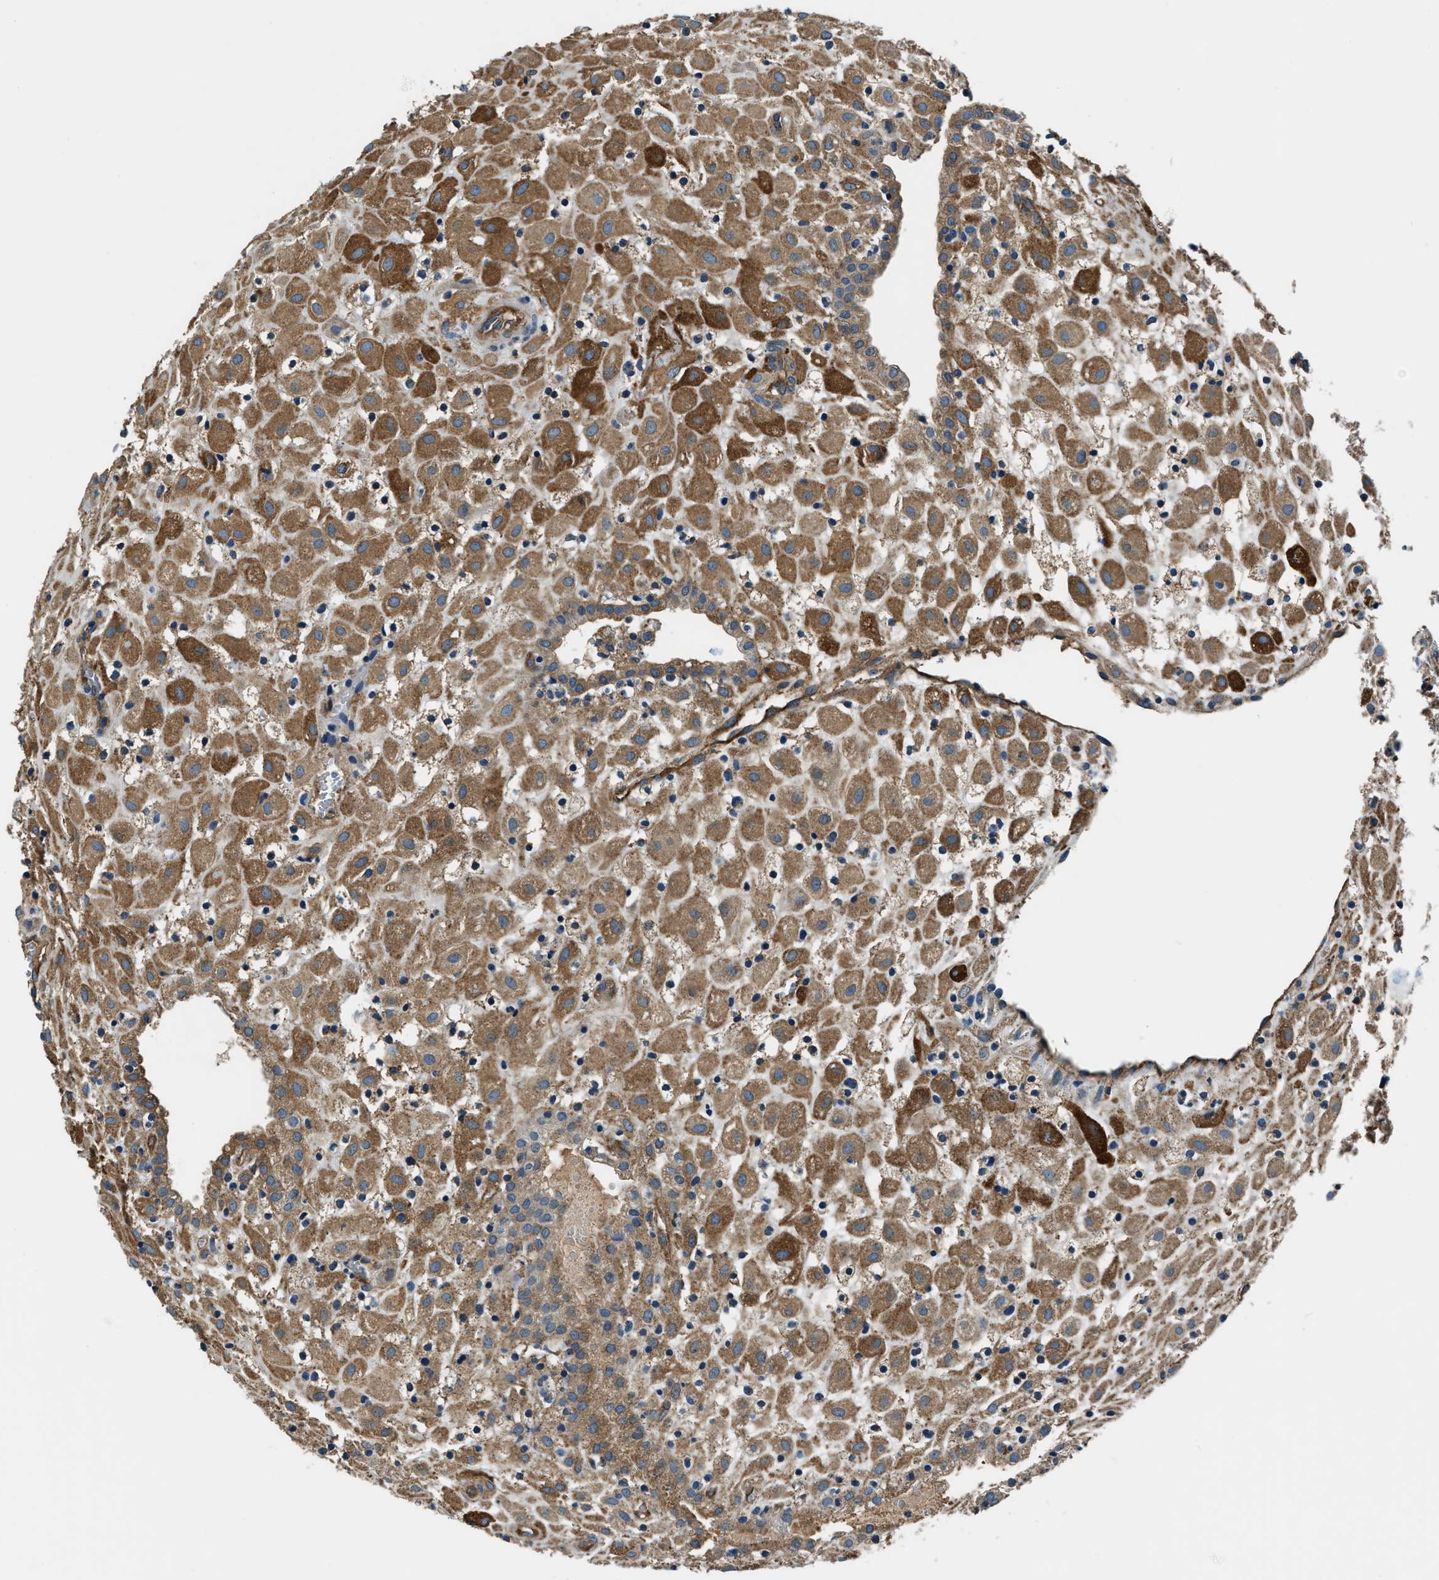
{"staining": {"intensity": "moderate", "quantity": ">75%", "location": "cytoplasmic/membranous"}, "tissue": "placenta", "cell_type": "Decidual cells", "image_type": "normal", "snomed": [{"axis": "morphology", "description": "Normal tissue, NOS"}, {"axis": "topography", "description": "Placenta"}], "caption": "This micrograph displays immunohistochemistry staining of normal placenta, with medium moderate cytoplasmic/membranous expression in about >75% of decidual cells.", "gene": "EEA1", "patient": {"sex": "female", "age": 18}}